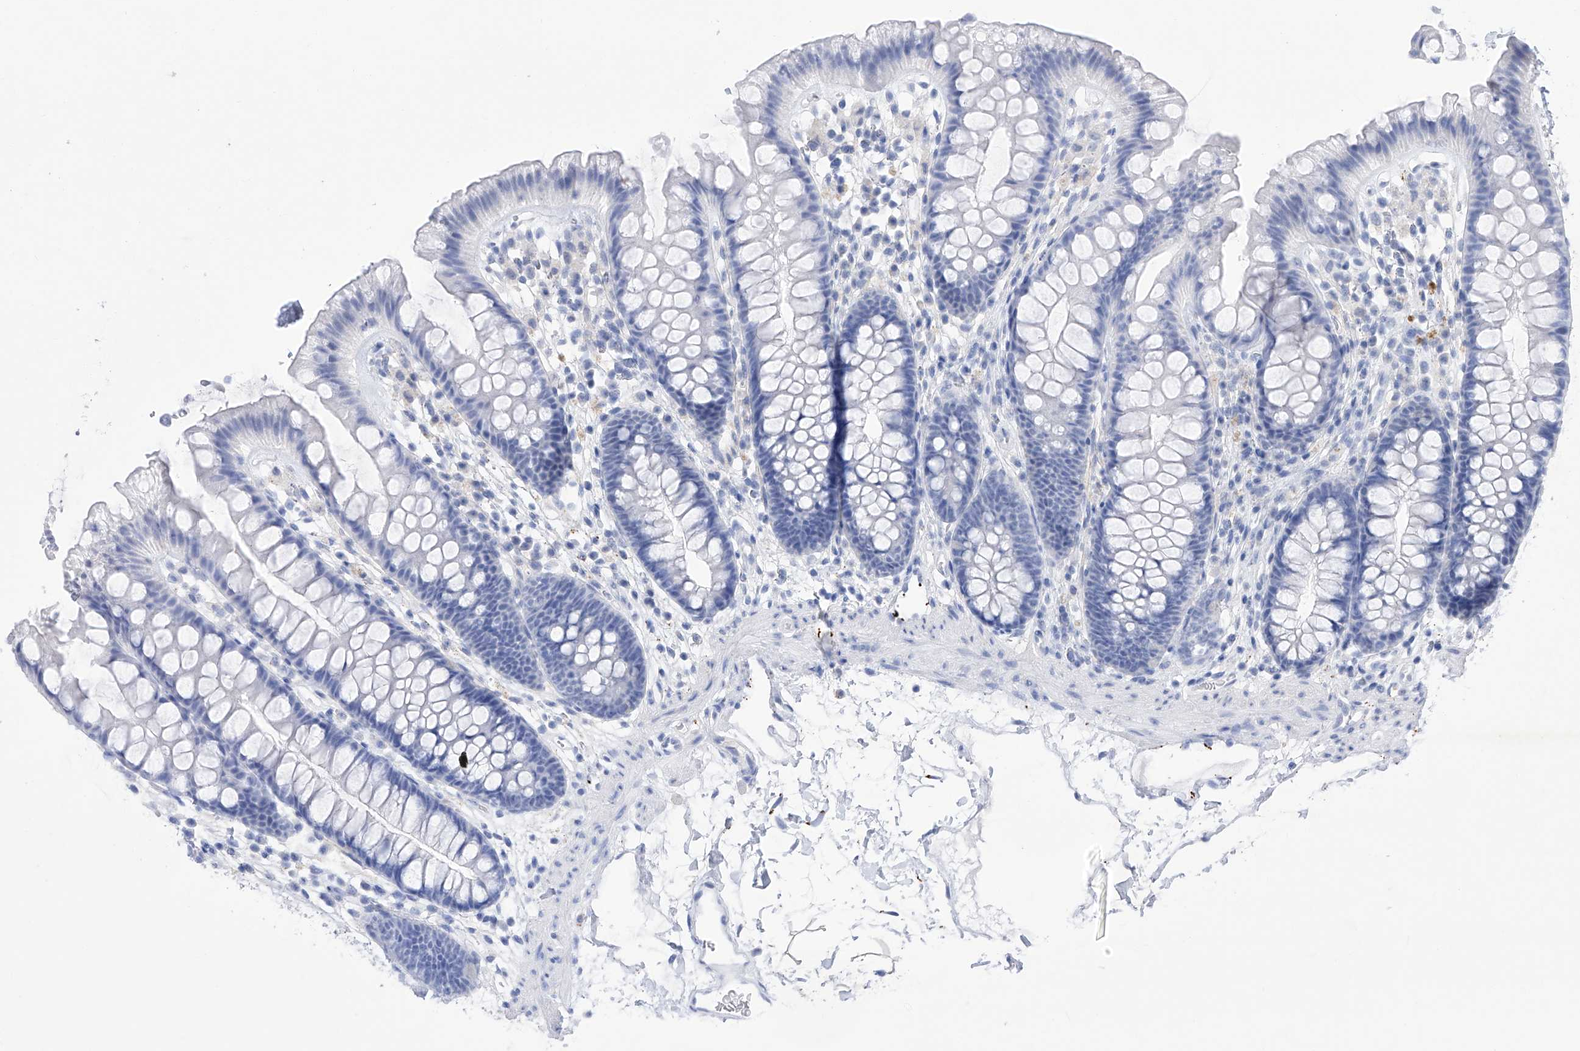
{"staining": {"intensity": "negative", "quantity": "none", "location": "none"}, "tissue": "colon", "cell_type": "Endothelial cells", "image_type": "normal", "snomed": [{"axis": "morphology", "description": "Normal tissue, NOS"}, {"axis": "topography", "description": "Colon"}], "caption": "Immunohistochemical staining of benign human colon reveals no significant expression in endothelial cells.", "gene": "FLG", "patient": {"sex": "female", "age": 62}}